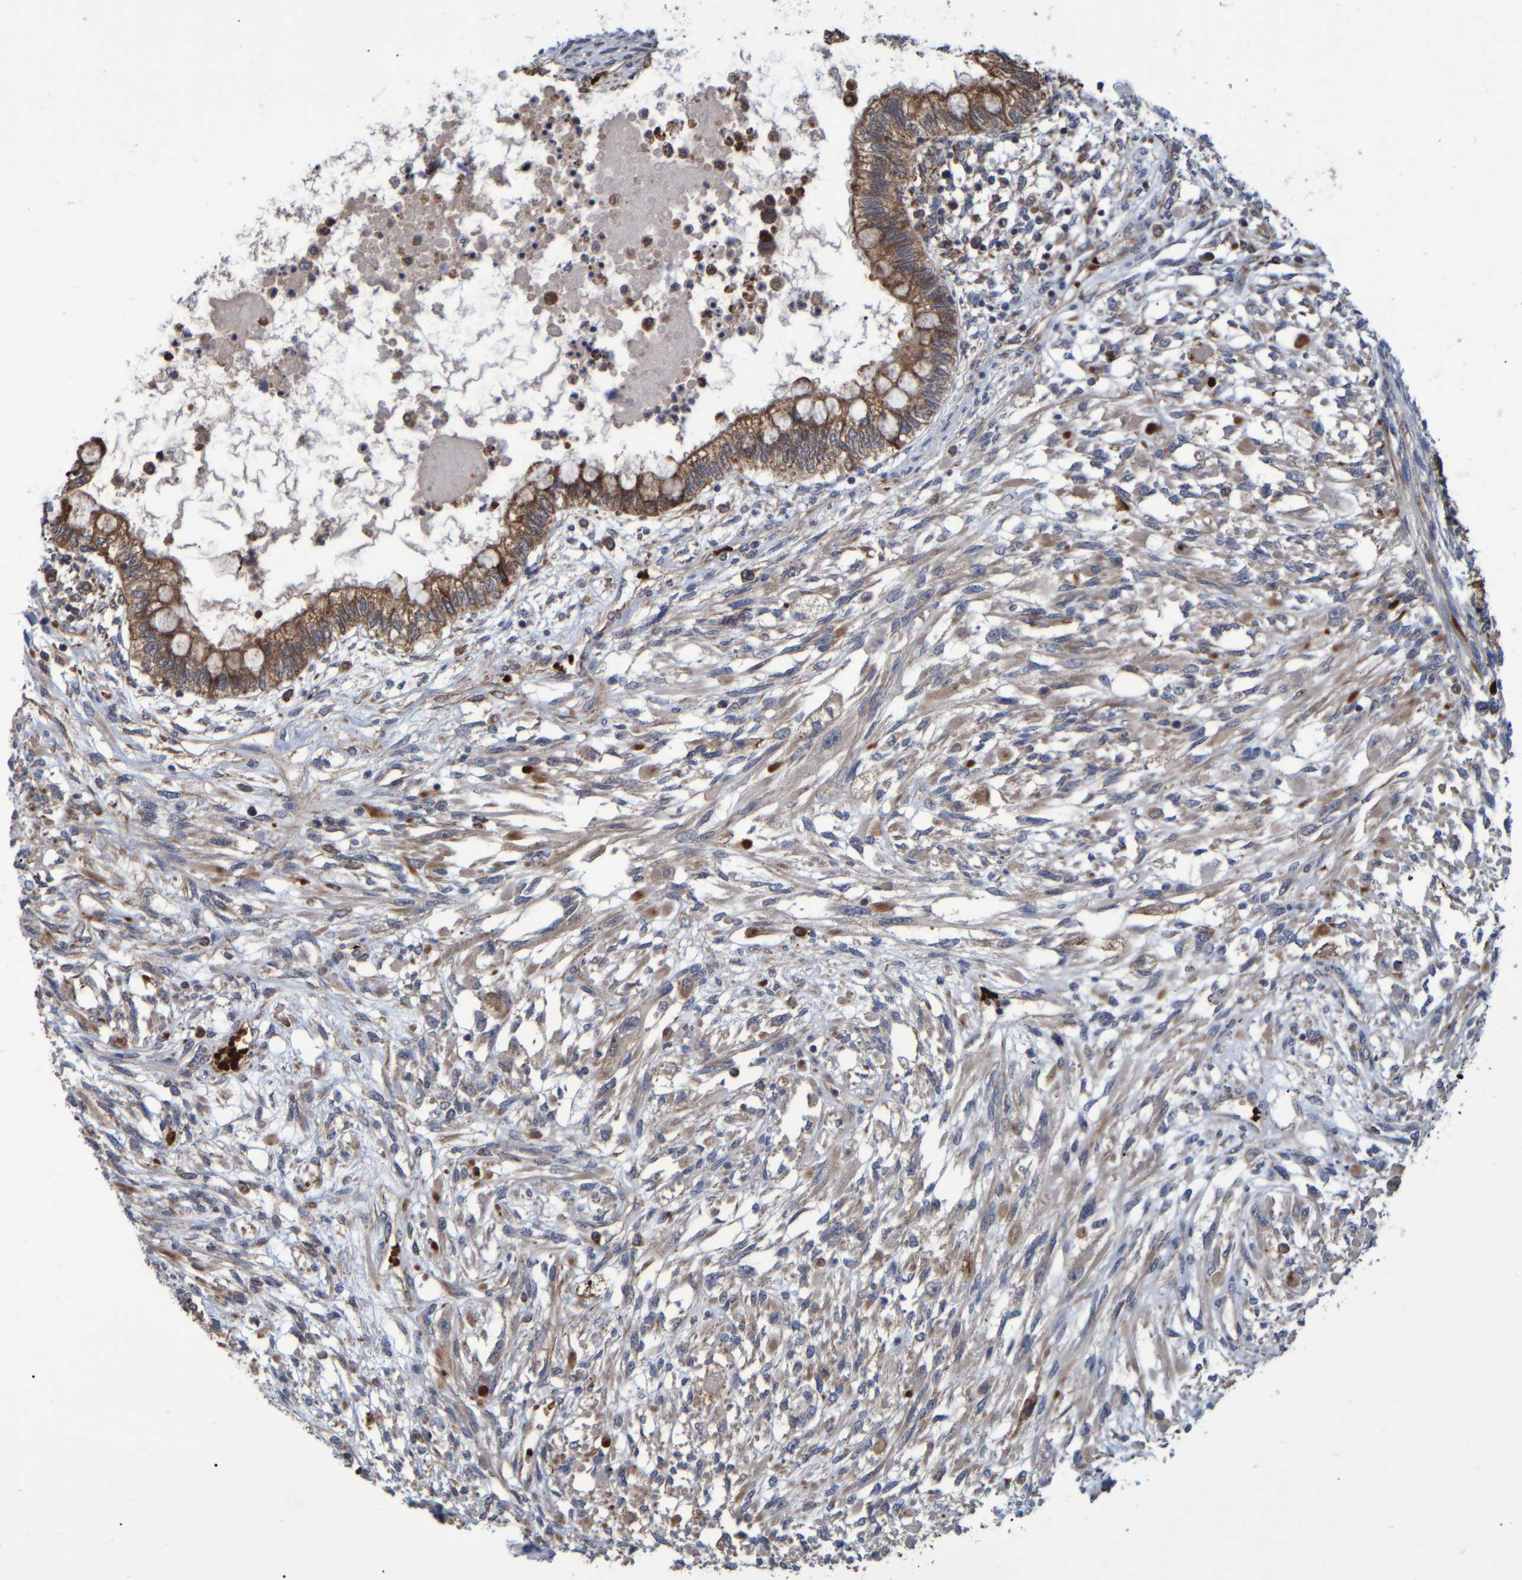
{"staining": {"intensity": "moderate", "quantity": ">75%", "location": "cytoplasmic/membranous"}, "tissue": "testis cancer", "cell_type": "Tumor cells", "image_type": "cancer", "snomed": [{"axis": "morphology", "description": "Seminoma, NOS"}, {"axis": "topography", "description": "Testis"}], "caption": "IHC of human seminoma (testis) demonstrates medium levels of moderate cytoplasmic/membranous staining in approximately >75% of tumor cells.", "gene": "SPAG5", "patient": {"sex": "male", "age": 28}}